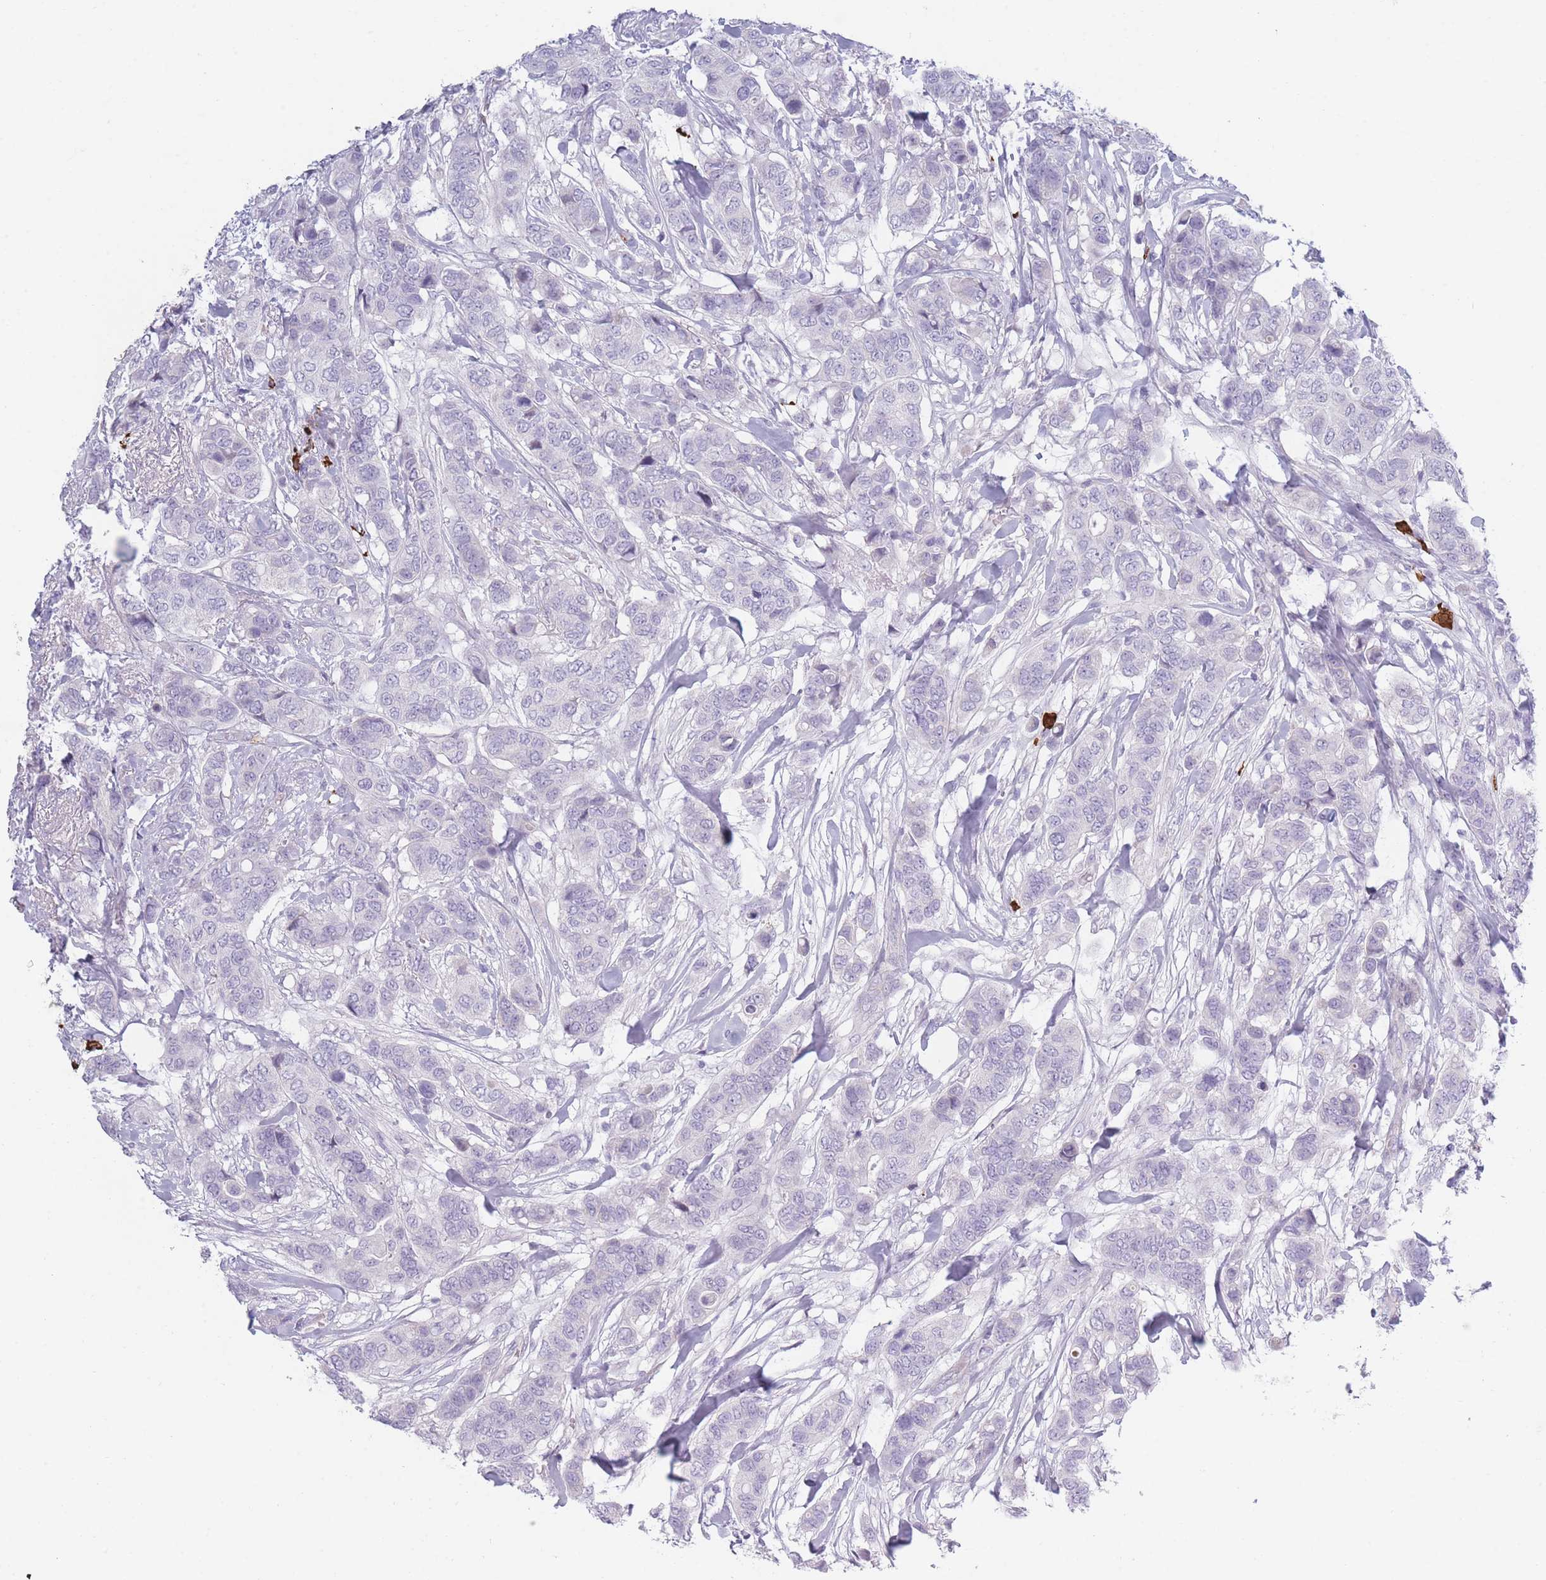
{"staining": {"intensity": "negative", "quantity": "none", "location": "none"}, "tissue": "breast cancer", "cell_type": "Tumor cells", "image_type": "cancer", "snomed": [{"axis": "morphology", "description": "Lobular carcinoma"}, {"axis": "topography", "description": "Breast"}], "caption": "The image reveals no staining of tumor cells in breast lobular carcinoma.", "gene": "PLEKHG2", "patient": {"sex": "female", "age": 51}}